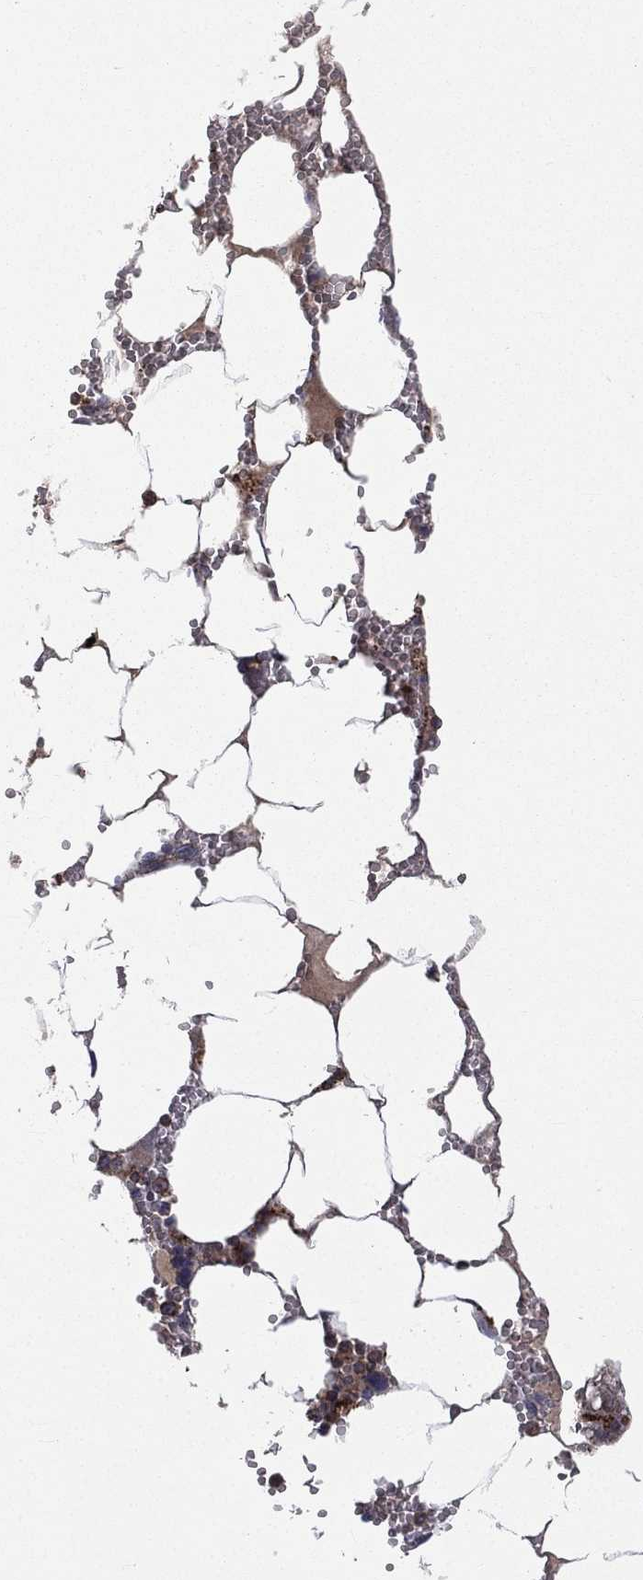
{"staining": {"intensity": "strong", "quantity": "25%-75%", "location": "cytoplasmic/membranous,nuclear"}, "tissue": "bone marrow", "cell_type": "Hematopoietic cells", "image_type": "normal", "snomed": [{"axis": "morphology", "description": "Normal tissue, NOS"}, {"axis": "topography", "description": "Bone marrow"}], "caption": "IHC staining of unremarkable bone marrow, which exhibits high levels of strong cytoplasmic/membranous,nuclear staining in about 25%-75% of hematopoietic cells indicating strong cytoplasmic/membranous,nuclear protein staining. The staining was performed using DAB (3,3'-diaminobenzidine) (brown) for protein detection and nuclei were counterstained in hematoxylin (blue).", "gene": "RIN3", "patient": {"sex": "female", "age": 64}}